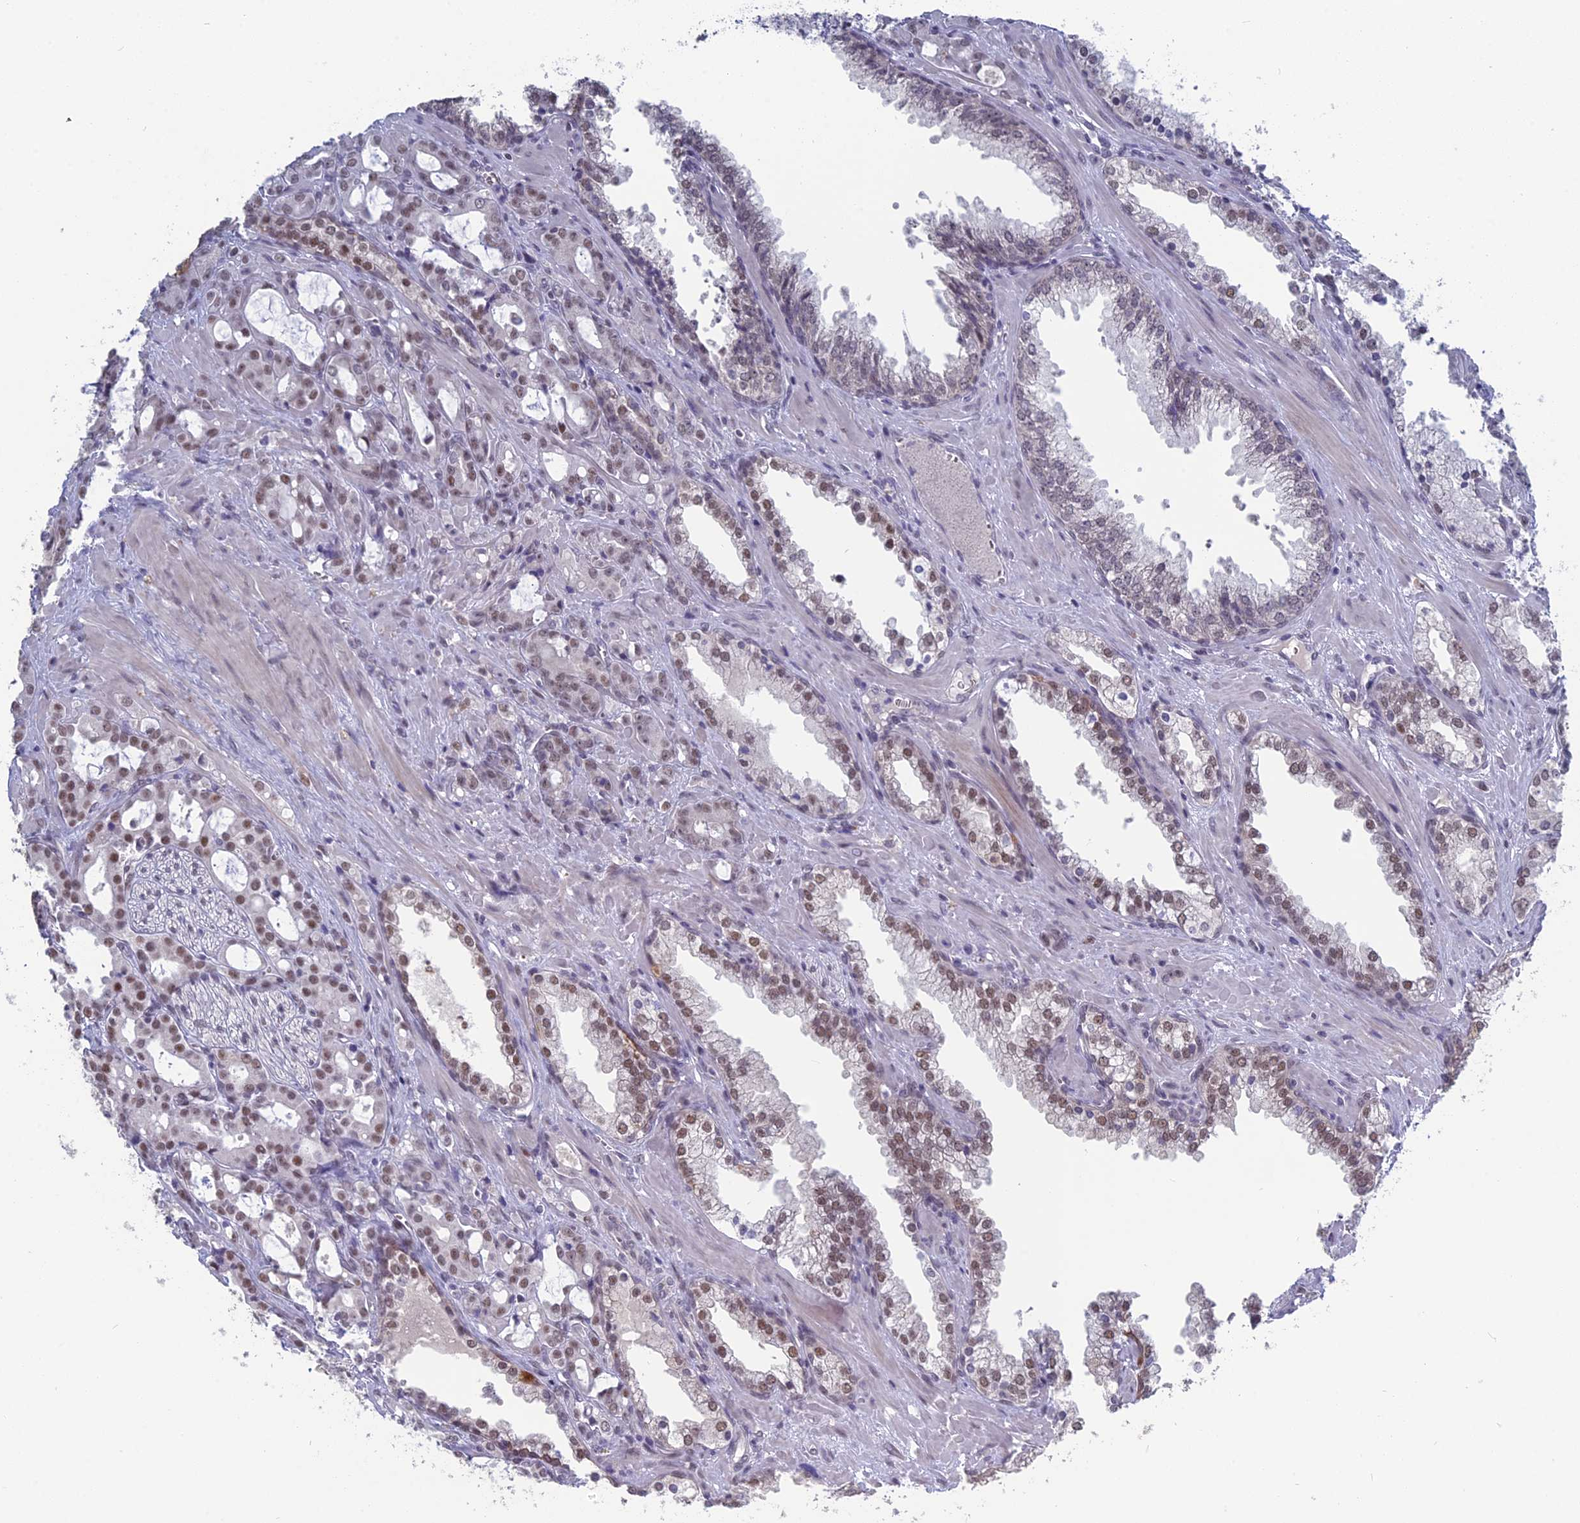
{"staining": {"intensity": "weak", "quantity": ">75%", "location": "nuclear"}, "tissue": "prostate cancer", "cell_type": "Tumor cells", "image_type": "cancer", "snomed": [{"axis": "morphology", "description": "Adenocarcinoma, High grade"}, {"axis": "topography", "description": "Prostate"}], "caption": "A low amount of weak nuclear staining is appreciated in approximately >75% of tumor cells in prostate high-grade adenocarcinoma tissue.", "gene": "MT-CO3", "patient": {"sex": "male", "age": 72}}